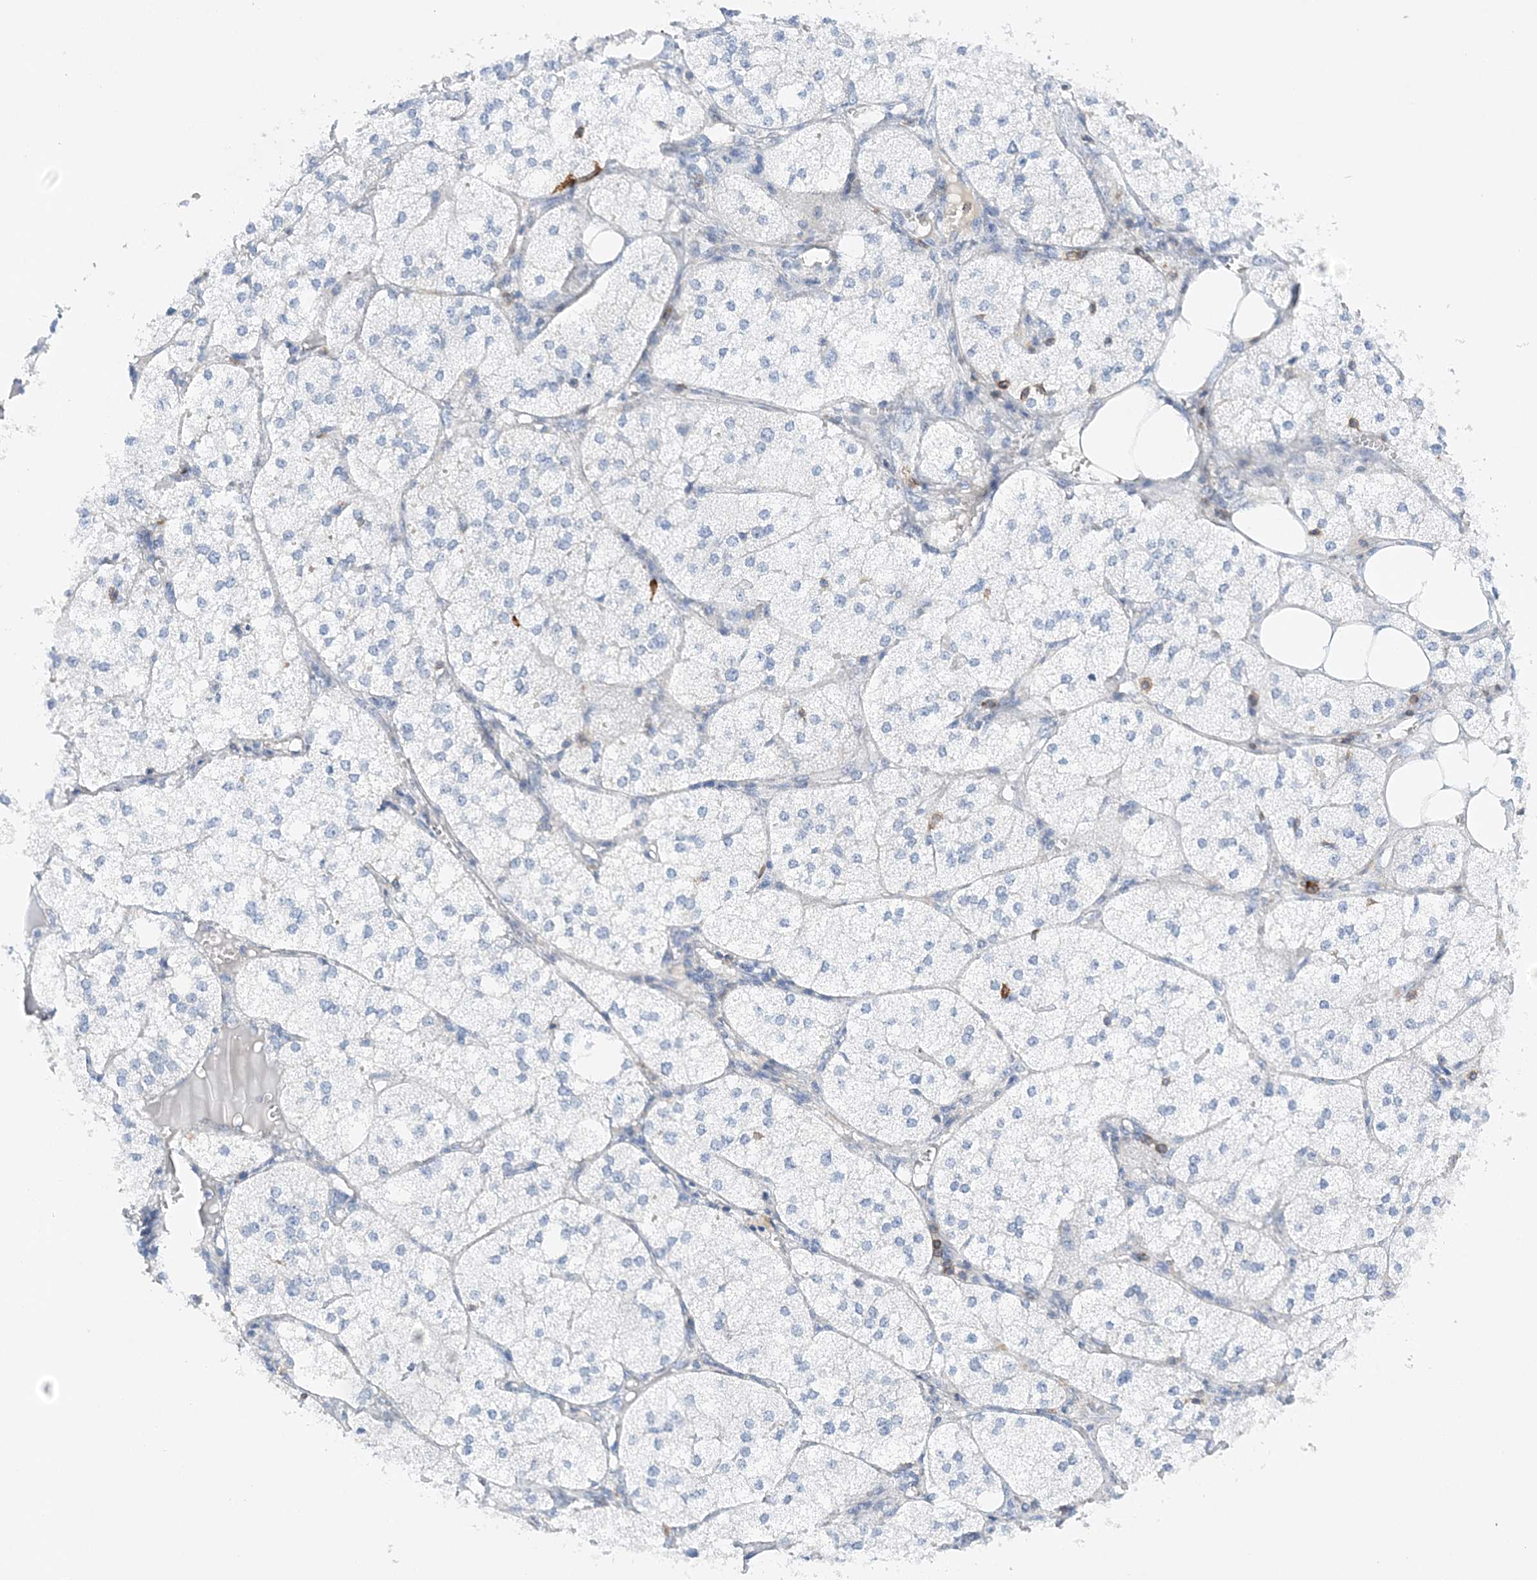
{"staining": {"intensity": "negative", "quantity": "none", "location": "none"}, "tissue": "adrenal gland", "cell_type": "Glandular cells", "image_type": "normal", "snomed": [{"axis": "morphology", "description": "Normal tissue, NOS"}, {"axis": "topography", "description": "Adrenal gland"}], "caption": "Glandular cells show no significant protein staining in unremarkable adrenal gland. Brightfield microscopy of IHC stained with DAB (3,3'-diaminobenzidine) (brown) and hematoxylin (blue), captured at high magnification.", "gene": "PRMT9", "patient": {"sex": "female", "age": 61}}